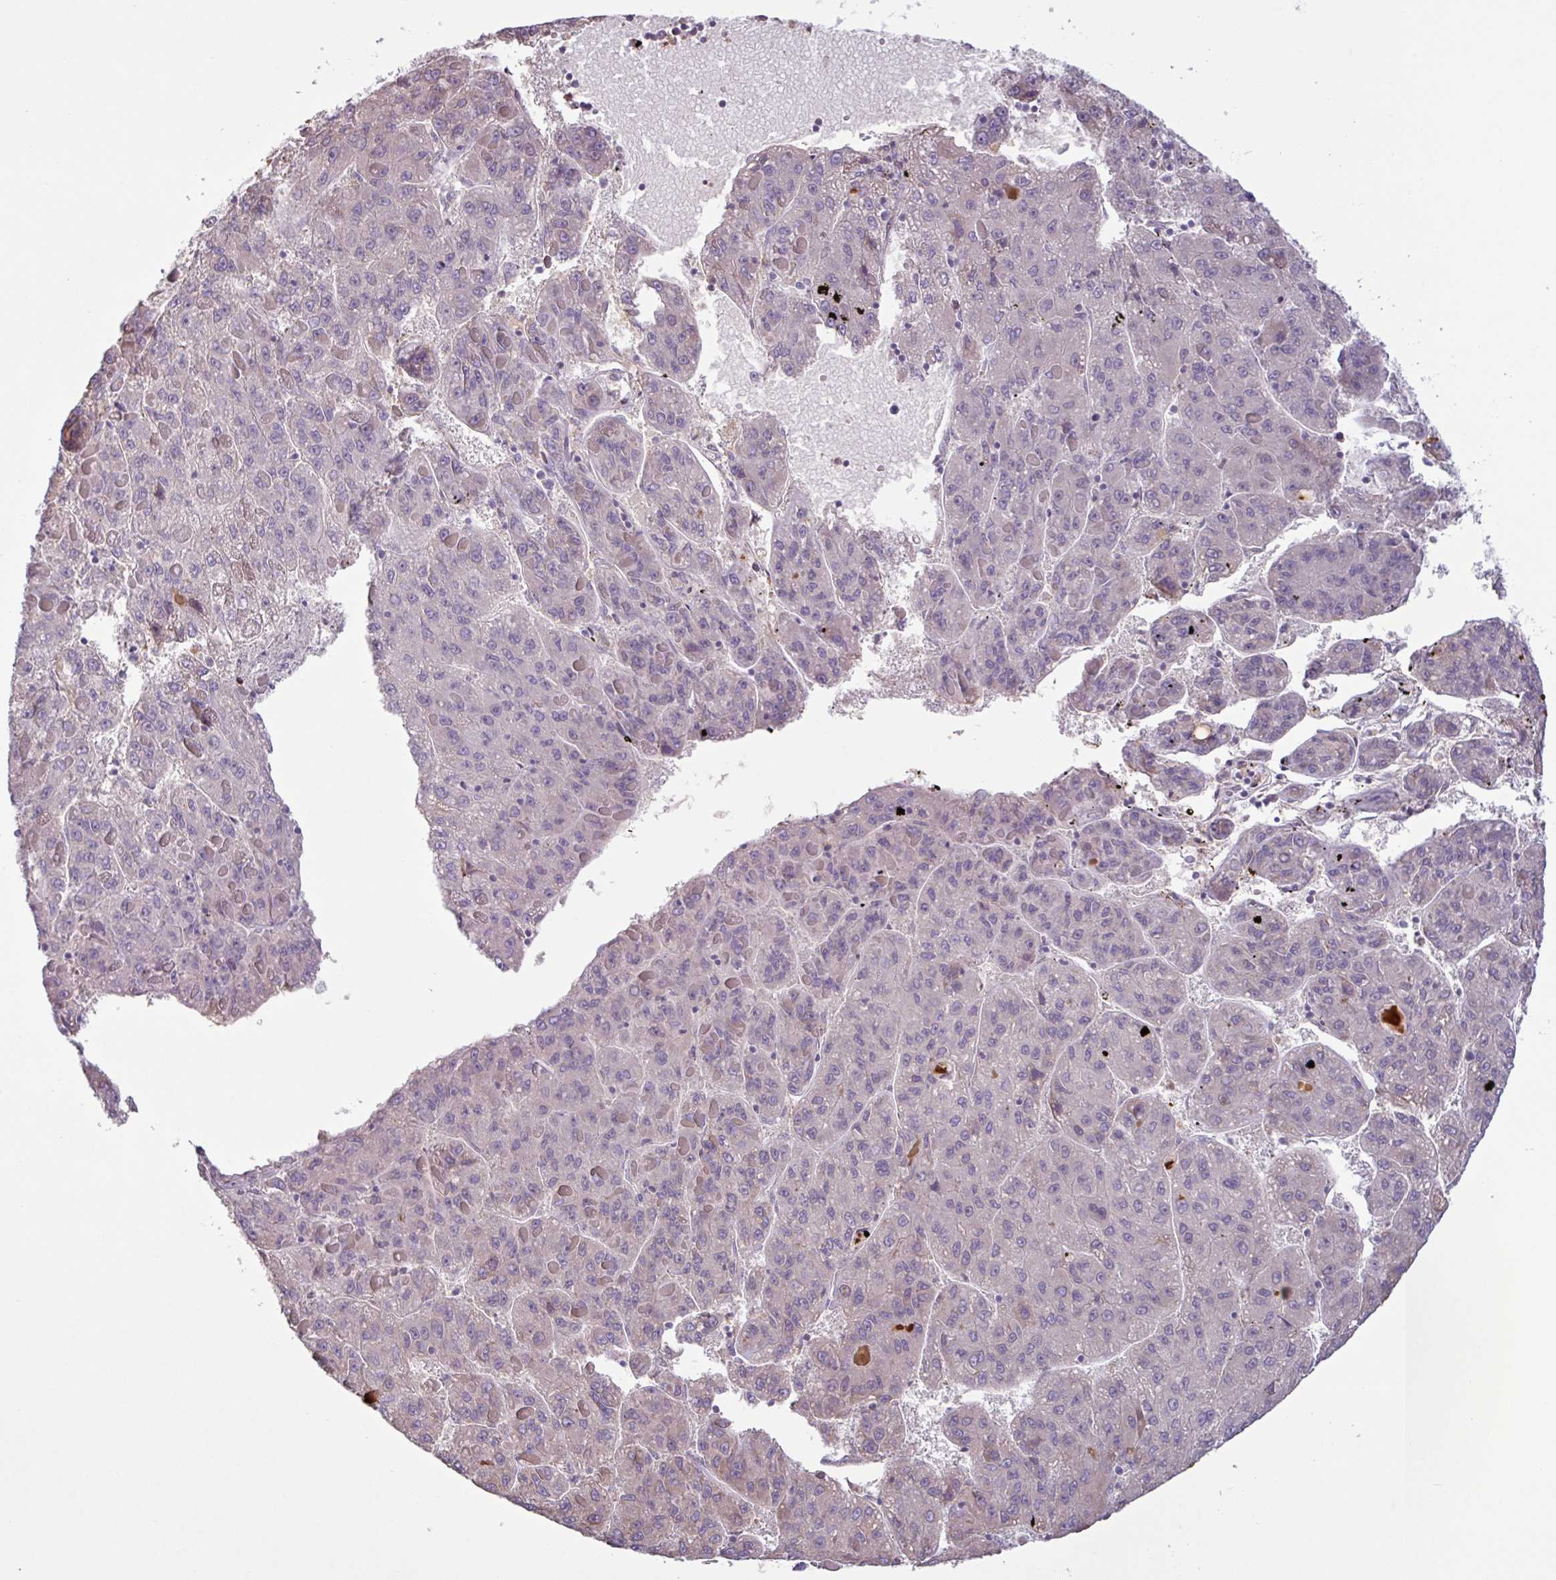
{"staining": {"intensity": "negative", "quantity": "none", "location": "none"}, "tissue": "liver cancer", "cell_type": "Tumor cells", "image_type": "cancer", "snomed": [{"axis": "morphology", "description": "Carcinoma, Hepatocellular, NOS"}, {"axis": "topography", "description": "Liver"}], "caption": "DAB (3,3'-diaminobenzidine) immunohistochemical staining of human liver cancer (hepatocellular carcinoma) demonstrates no significant positivity in tumor cells. The staining was performed using DAB to visualize the protein expression in brown, while the nuclei were stained in blue with hematoxylin (Magnification: 20x).", "gene": "TAF1D", "patient": {"sex": "female", "age": 82}}